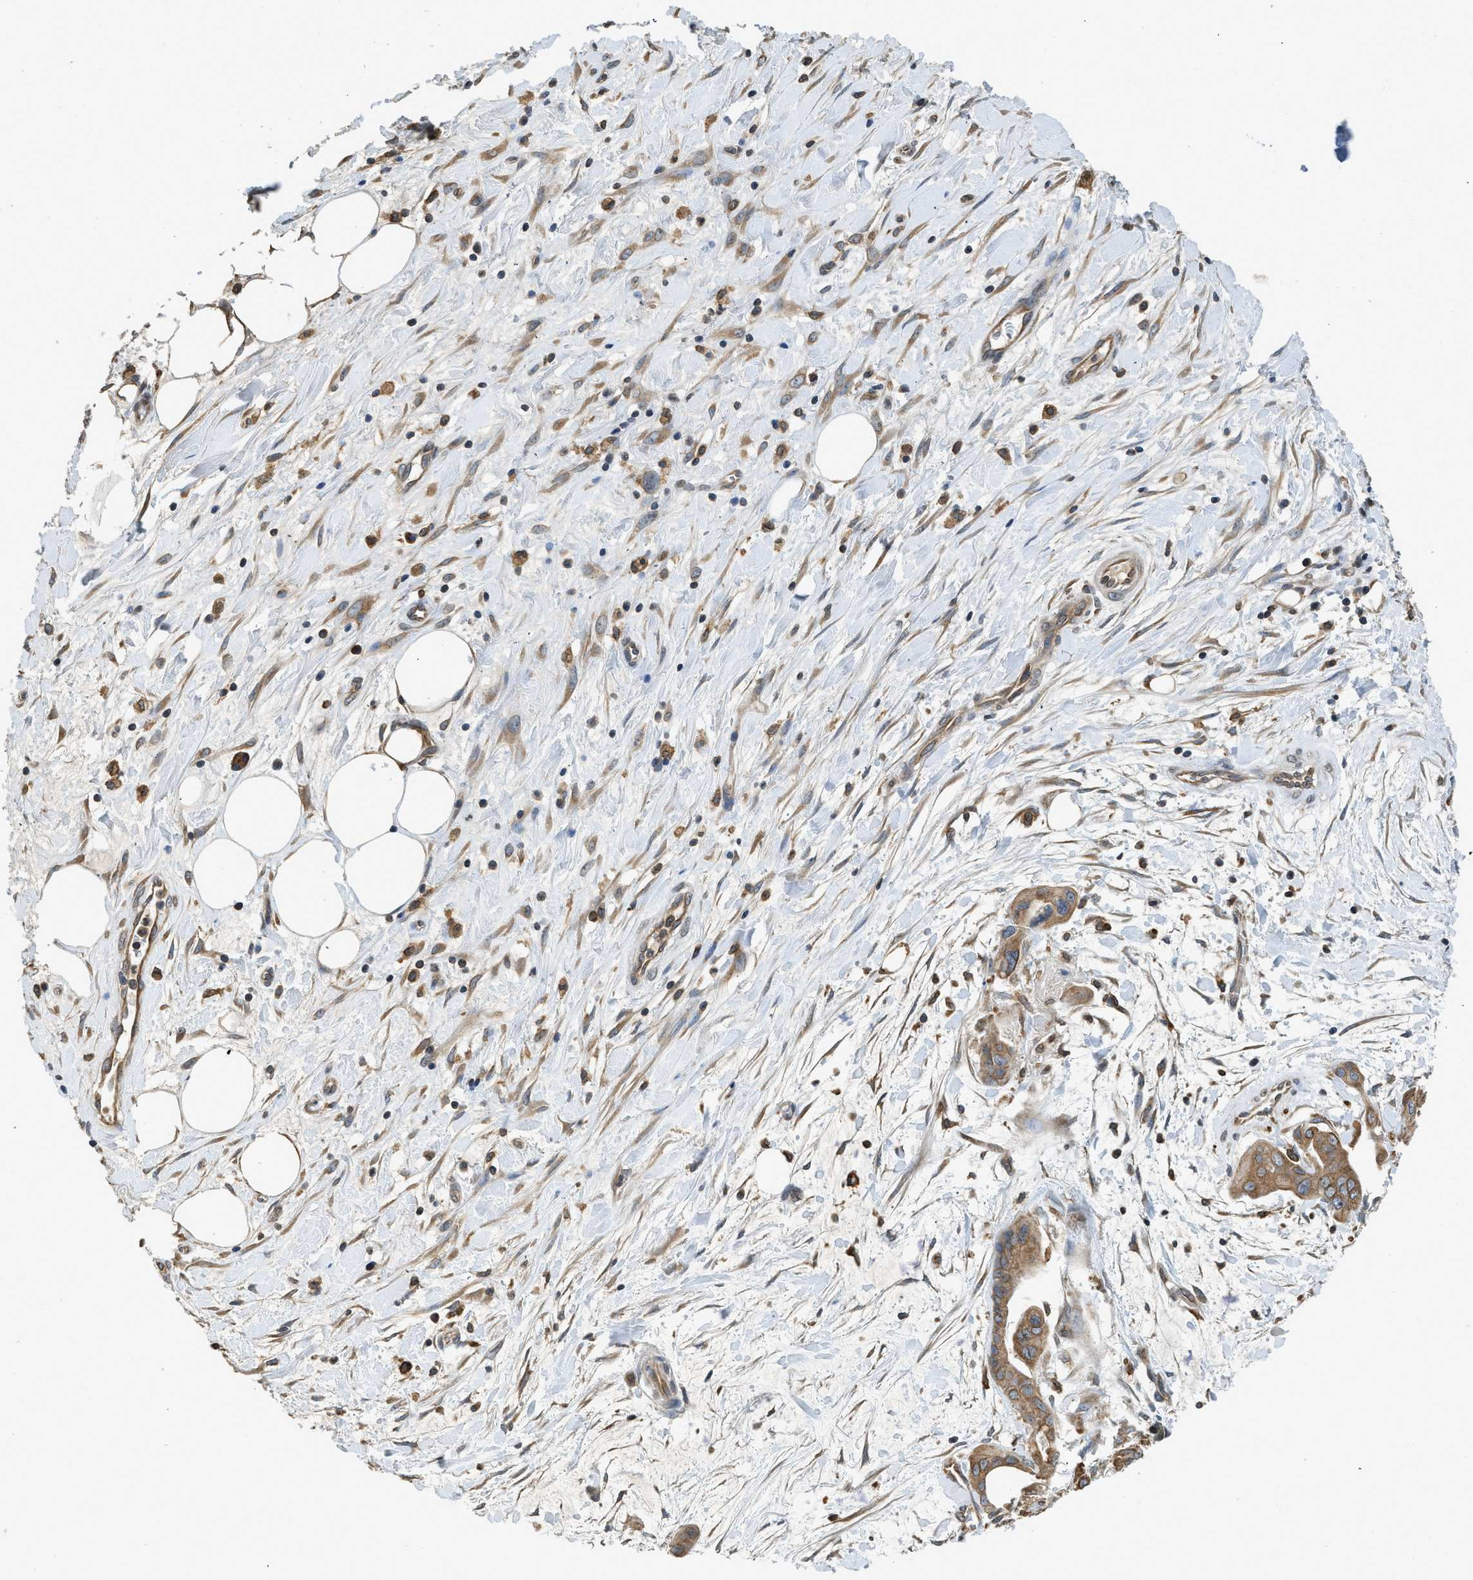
{"staining": {"intensity": "moderate", "quantity": ">75%", "location": "cytoplasmic/membranous"}, "tissue": "pancreatic cancer", "cell_type": "Tumor cells", "image_type": "cancer", "snomed": [{"axis": "morphology", "description": "Adenocarcinoma, NOS"}, {"axis": "topography", "description": "Pancreas"}], "caption": "Protein expression analysis of human pancreatic cancer reveals moderate cytoplasmic/membranous expression in about >75% of tumor cells.", "gene": "BCAP31", "patient": {"sex": "female", "age": 75}}